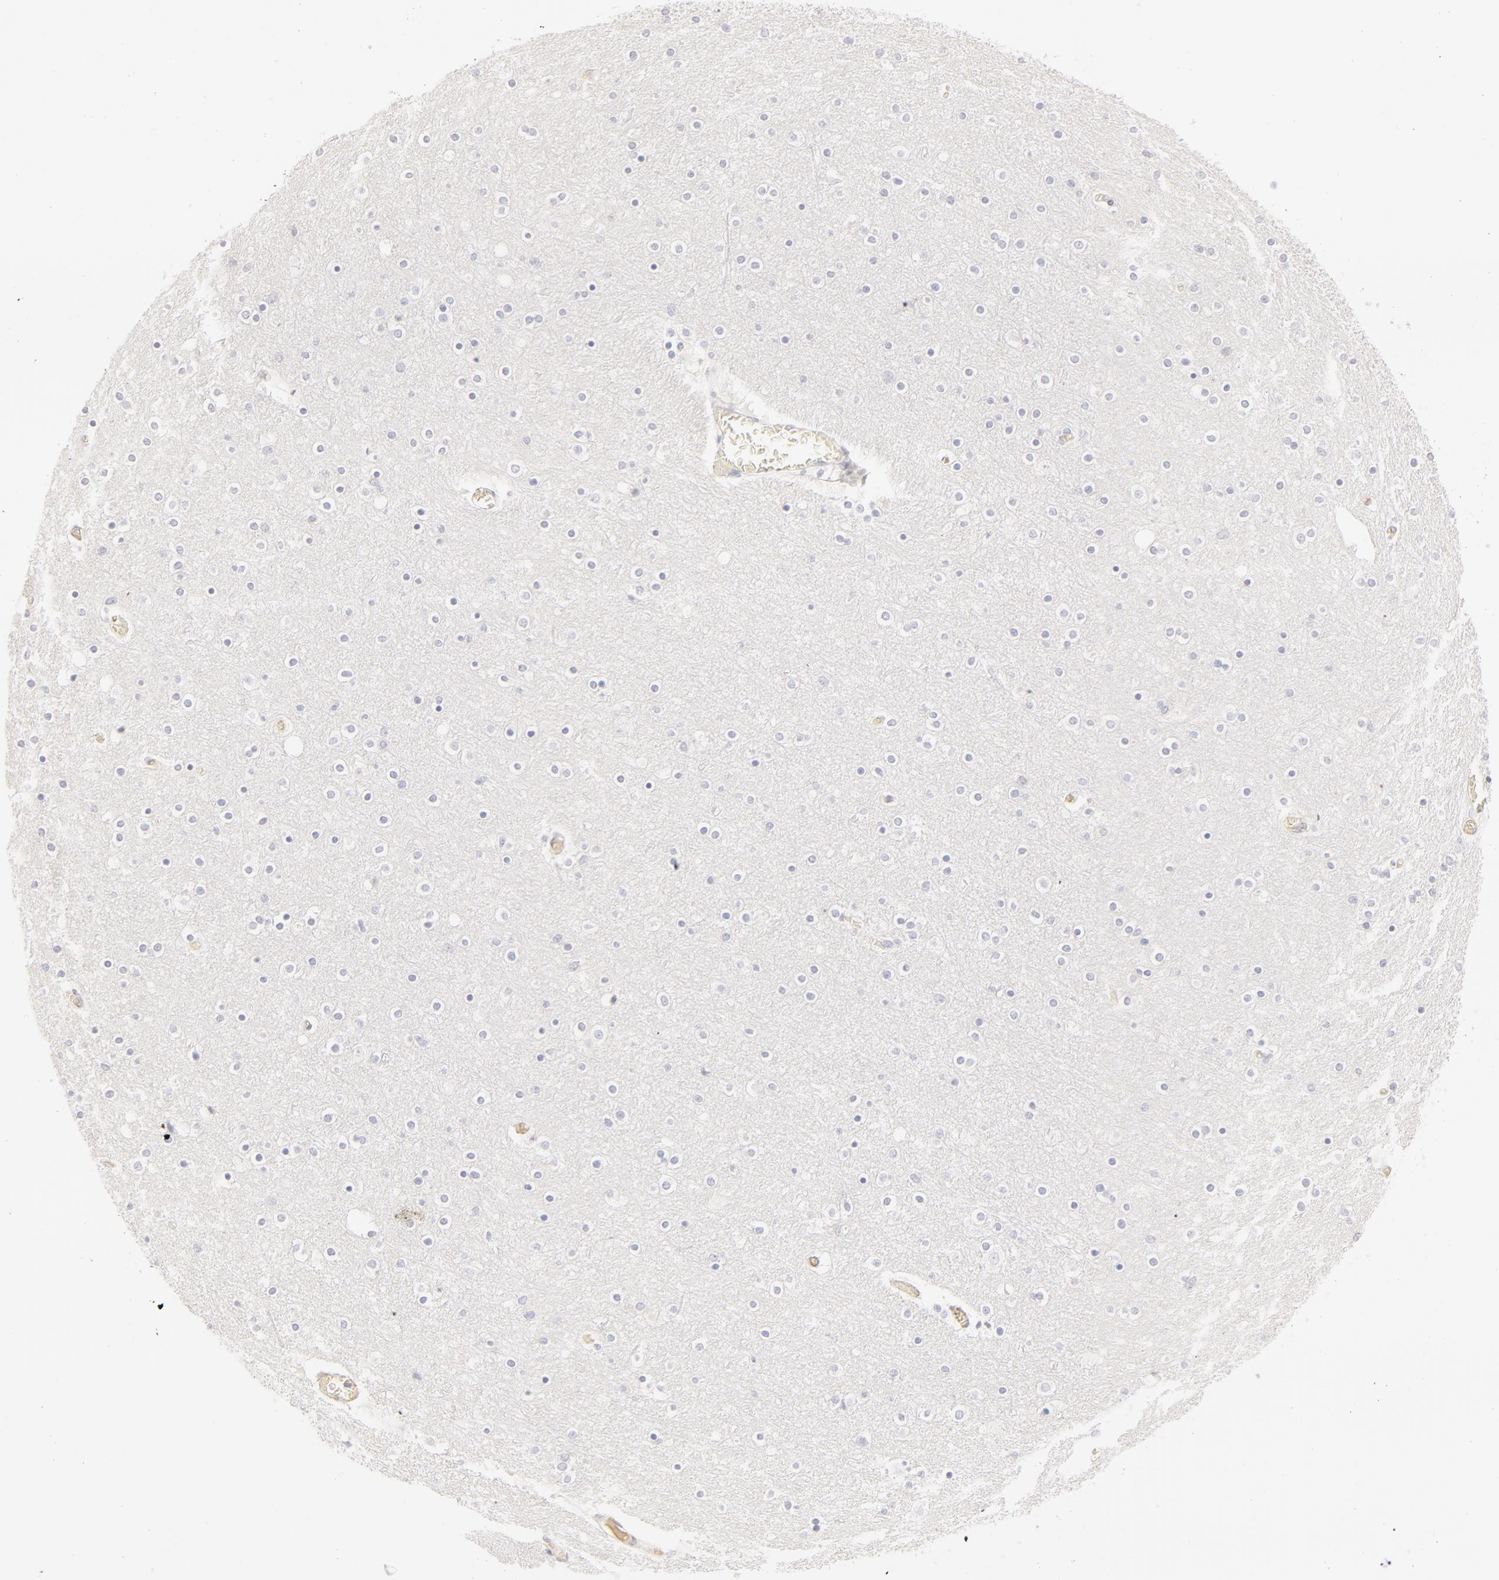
{"staining": {"intensity": "negative", "quantity": "none", "location": "none"}, "tissue": "cerebral cortex", "cell_type": "Endothelial cells", "image_type": "normal", "snomed": [{"axis": "morphology", "description": "Normal tissue, NOS"}, {"axis": "topography", "description": "Cerebral cortex"}], "caption": "This is an IHC micrograph of unremarkable human cerebral cortex. There is no positivity in endothelial cells.", "gene": "LGALS7B", "patient": {"sex": "female", "age": 54}}